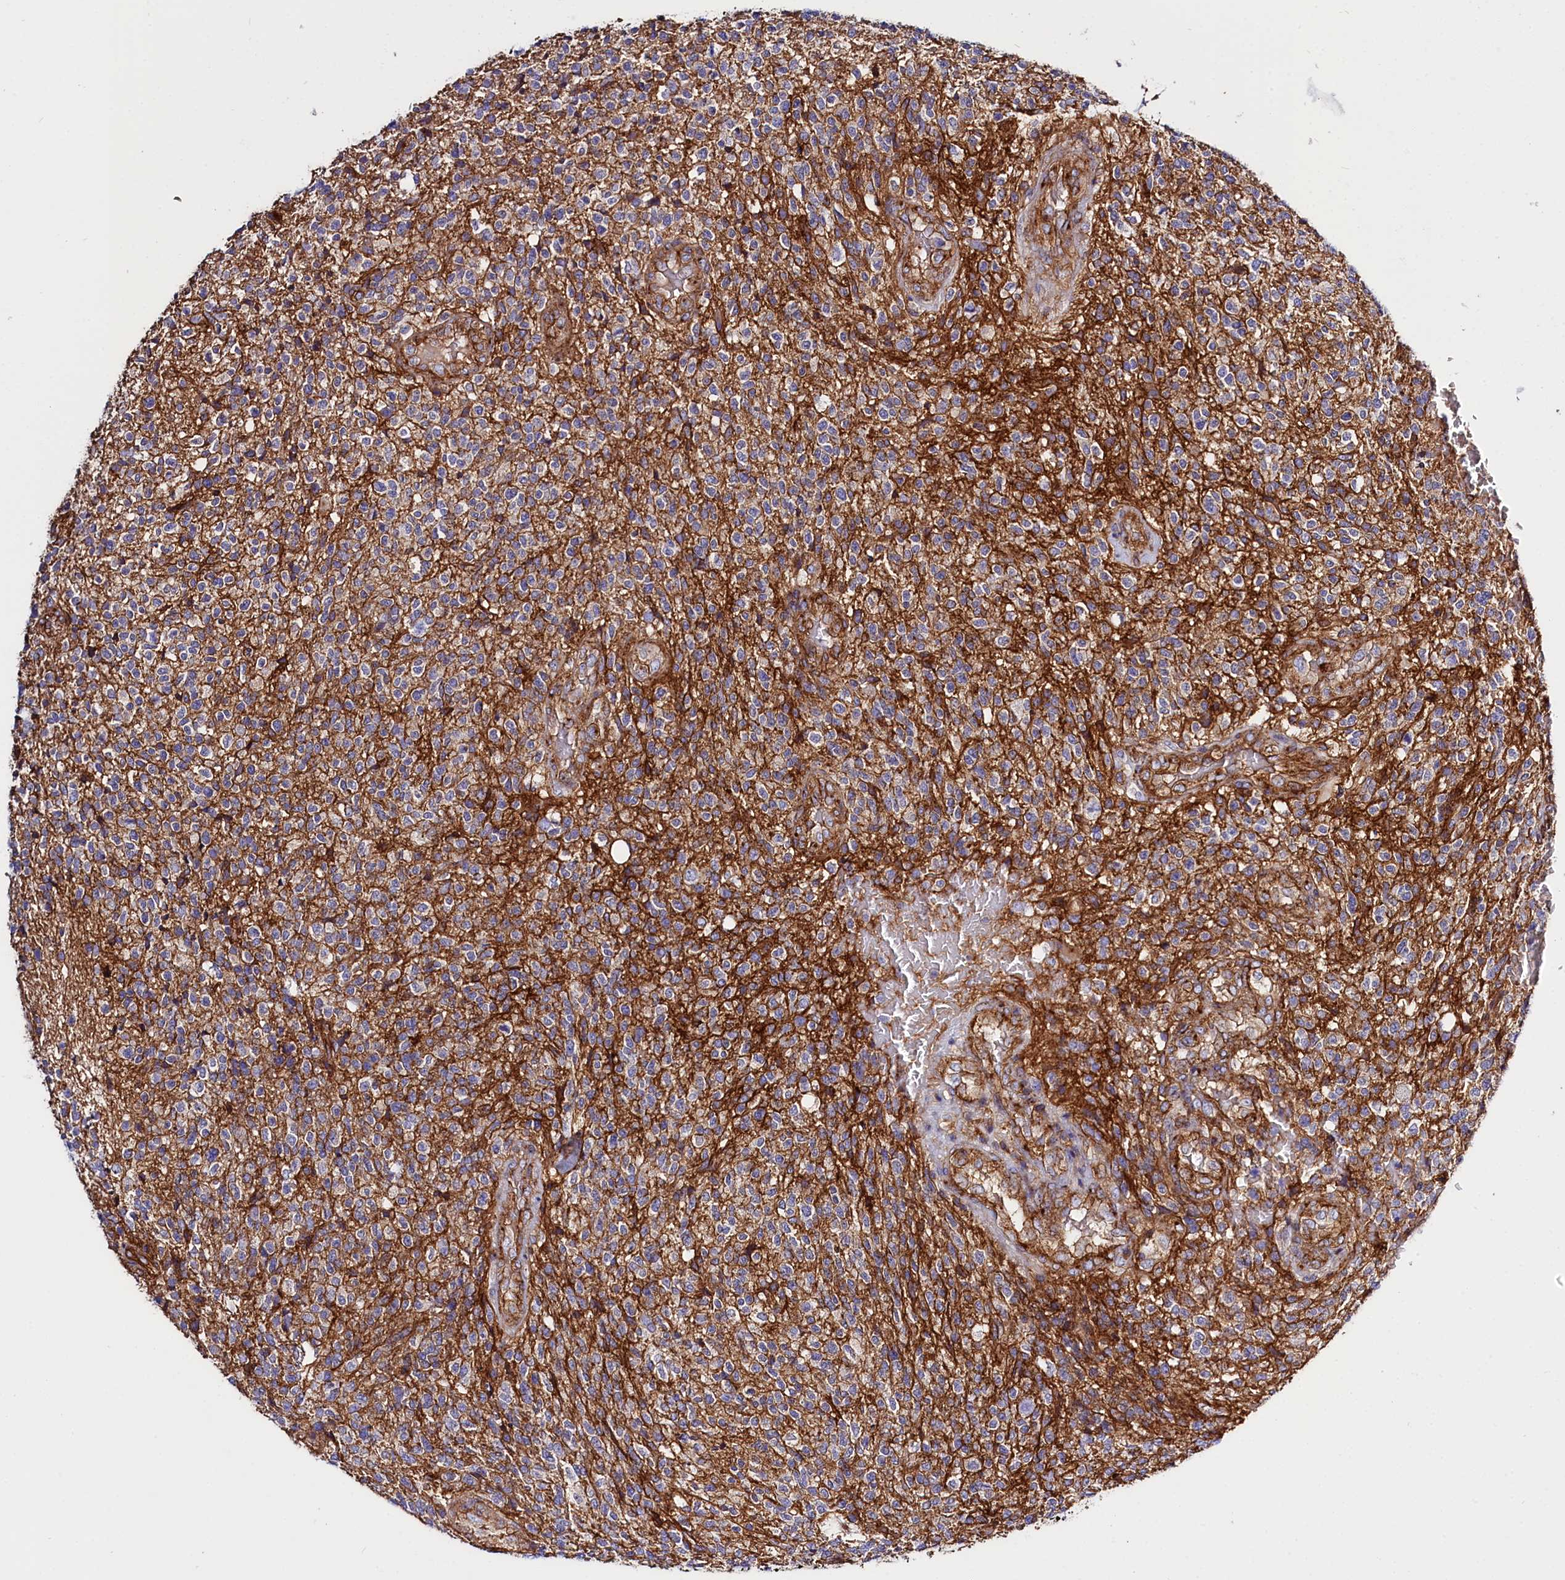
{"staining": {"intensity": "negative", "quantity": "none", "location": "none"}, "tissue": "glioma", "cell_type": "Tumor cells", "image_type": "cancer", "snomed": [{"axis": "morphology", "description": "Glioma, malignant, High grade"}, {"axis": "topography", "description": "Brain"}], "caption": "Protein analysis of high-grade glioma (malignant) demonstrates no significant staining in tumor cells.", "gene": "ANO6", "patient": {"sex": "male", "age": 56}}